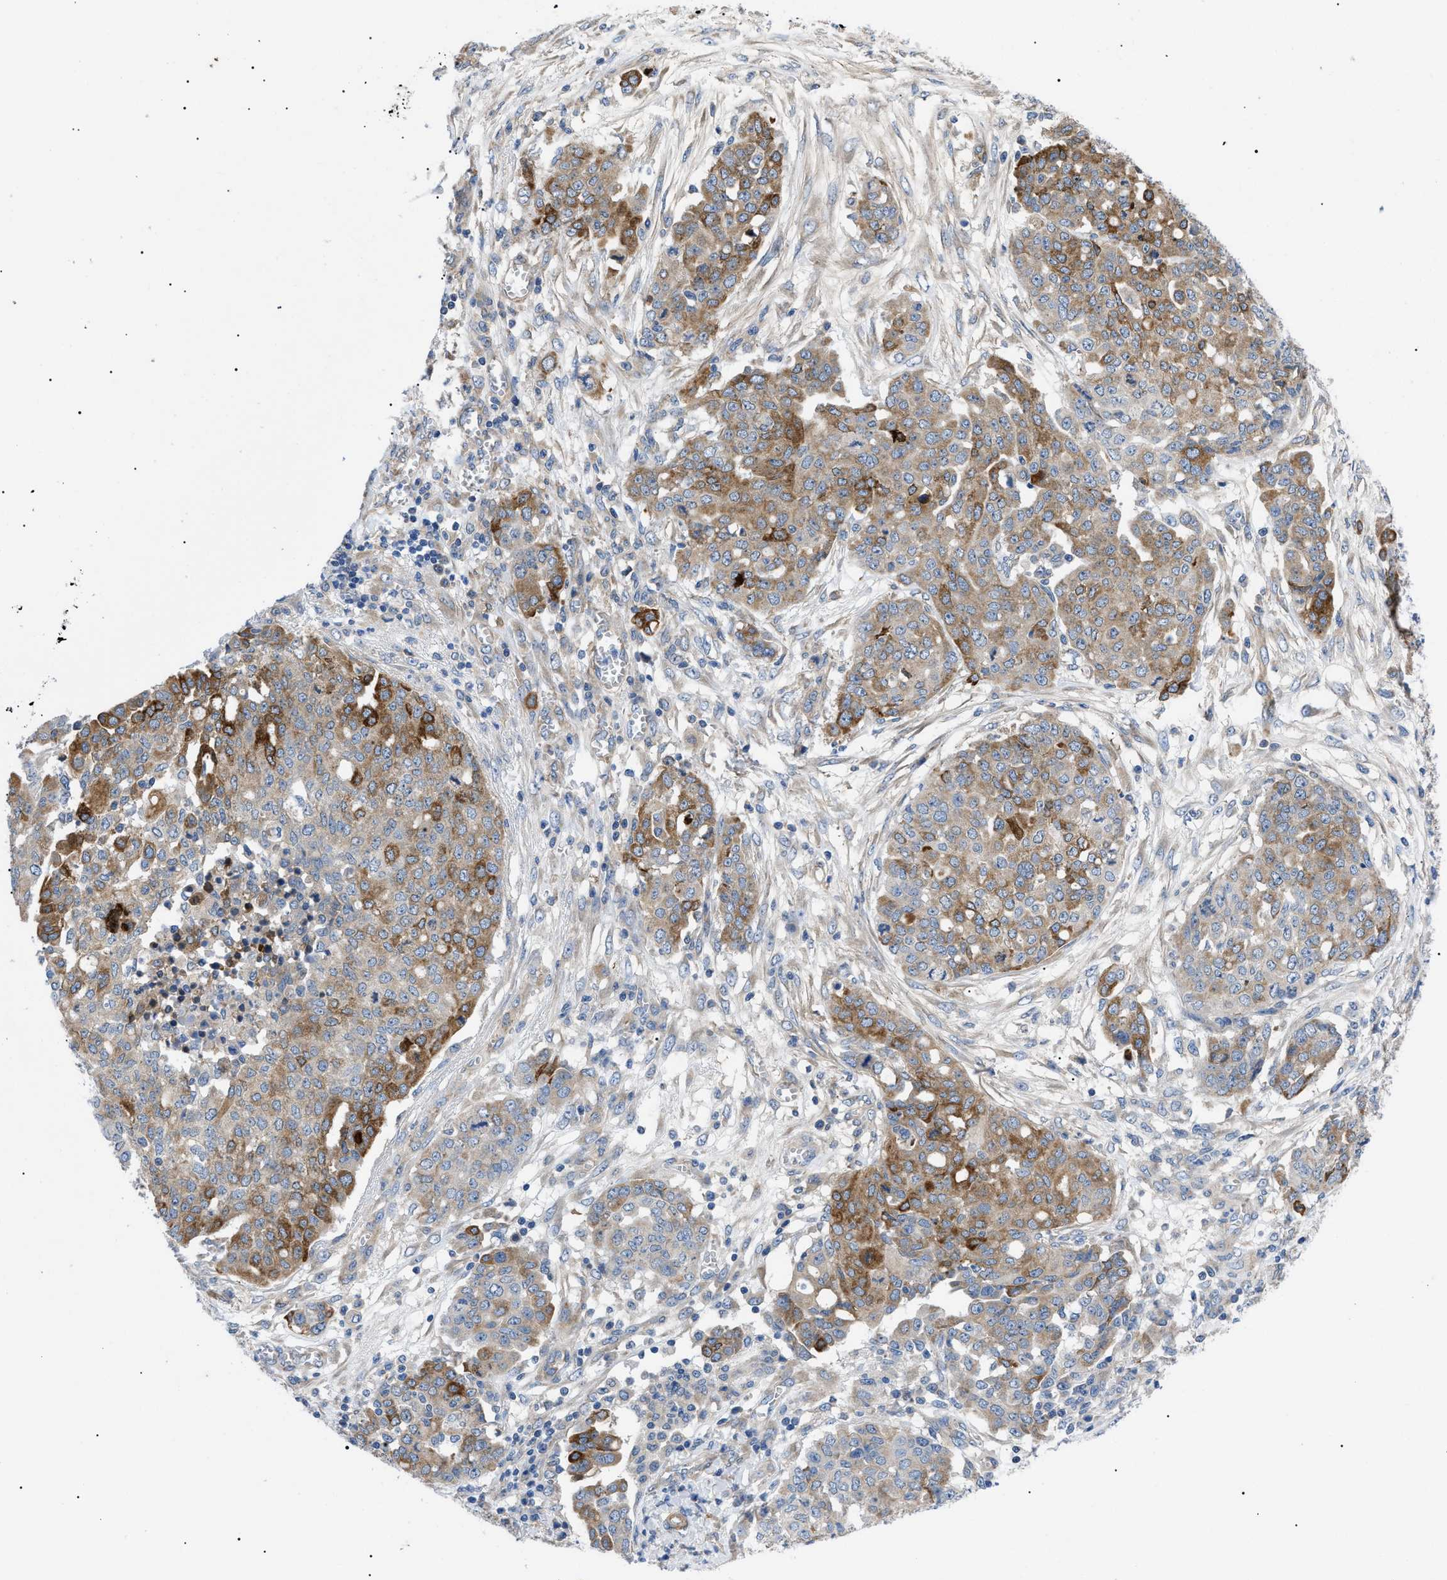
{"staining": {"intensity": "strong", "quantity": "25%-75%", "location": "cytoplasmic/membranous"}, "tissue": "ovarian cancer", "cell_type": "Tumor cells", "image_type": "cancer", "snomed": [{"axis": "morphology", "description": "Cystadenocarcinoma, serous, NOS"}, {"axis": "topography", "description": "Soft tissue"}, {"axis": "topography", "description": "Ovary"}], "caption": "Ovarian cancer stained for a protein exhibits strong cytoplasmic/membranous positivity in tumor cells. Nuclei are stained in blue.", "gene": "HSPB8", "patient": {"sex": "female", "age": 57}}